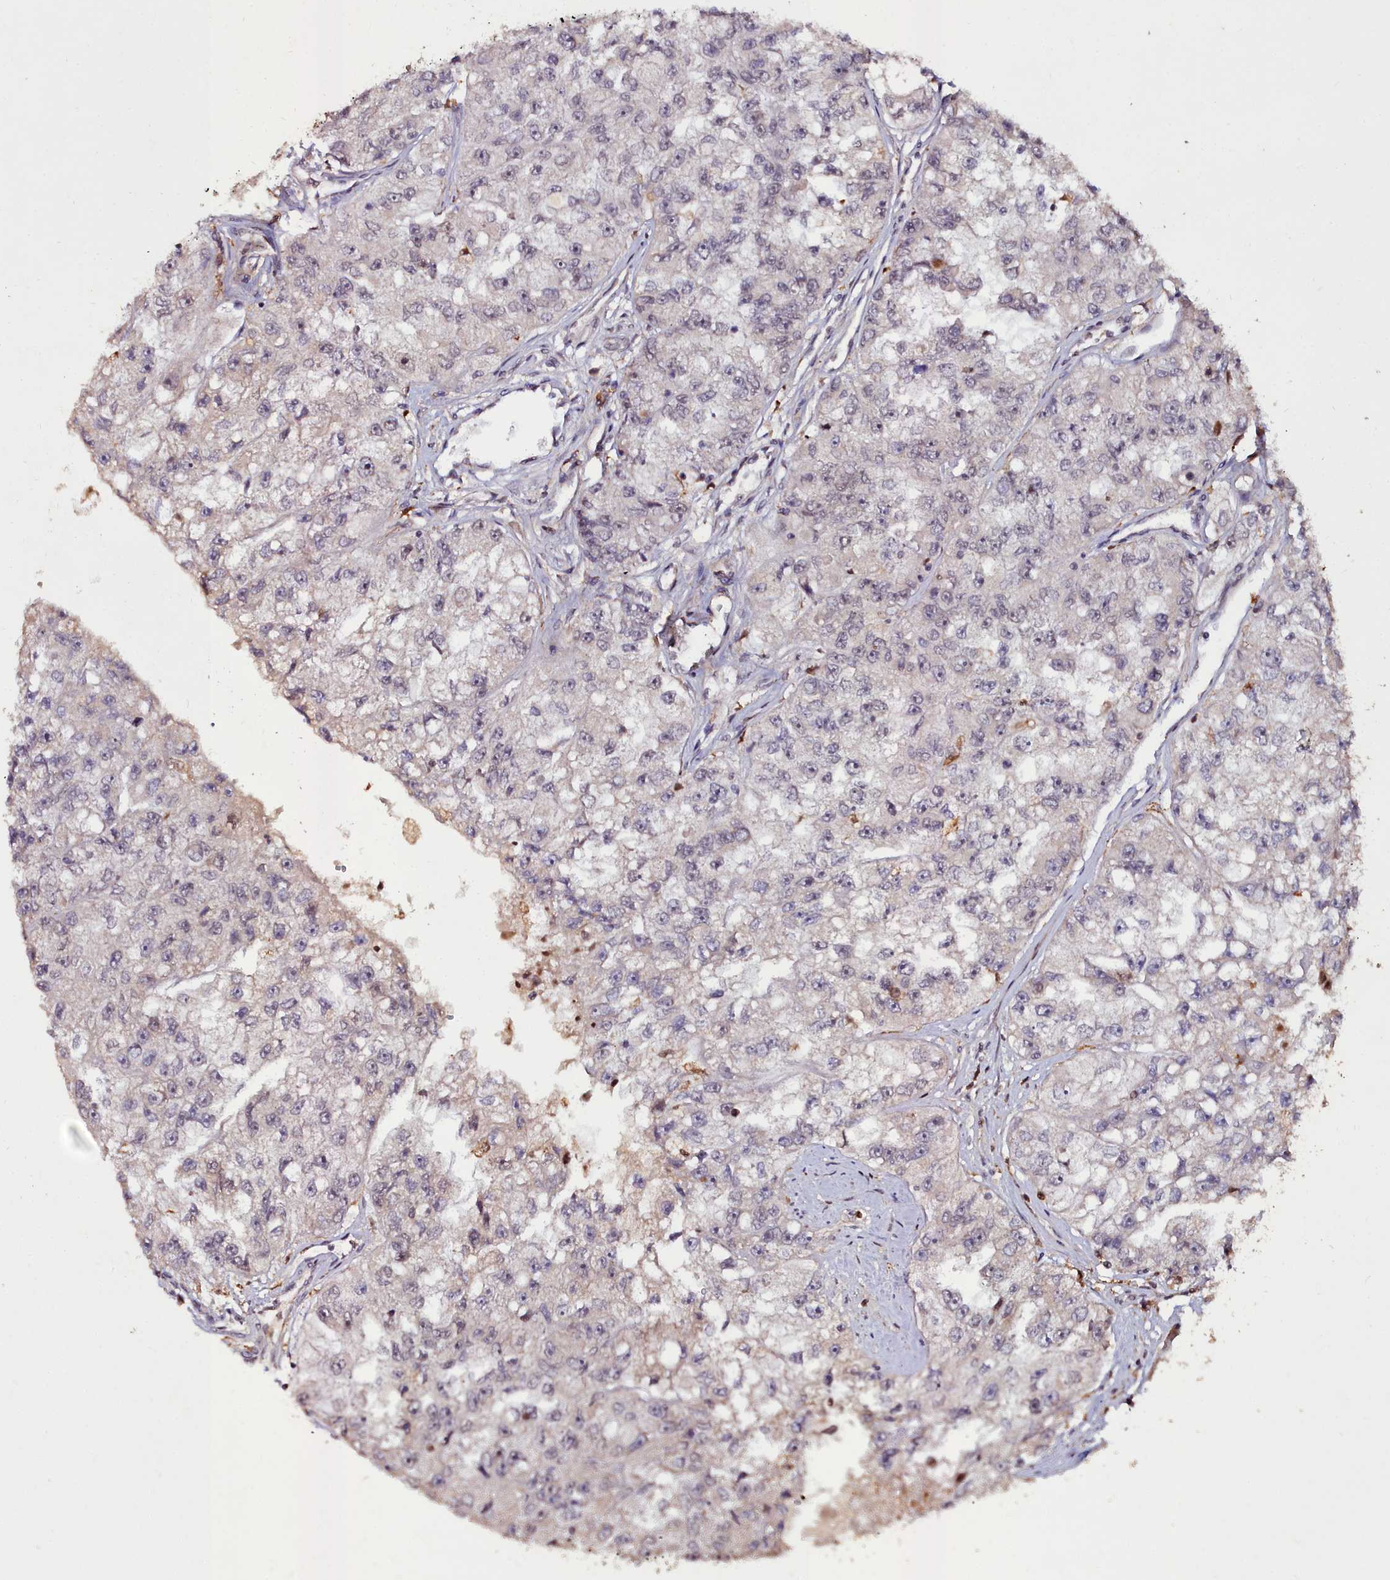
{"staining": {"intensity": "negative", "quantity": "none", "location": "none"}, "tissue": "renal cancer", "cell_type": "Tumor cells", "image_type": "cancer", "snomed": [{"axis": "morphology", "description": "Adenocarcinoma, NOS"}, {"axis": "topography", "description": "Kidney"}], "caption": "This is an immunohistochemistry (IHC) image of human renal adenocarcinoma. There is no expression in tumor cells.", "gene": "CXXC1", "patient": {"sex": "male", "age": 63}}